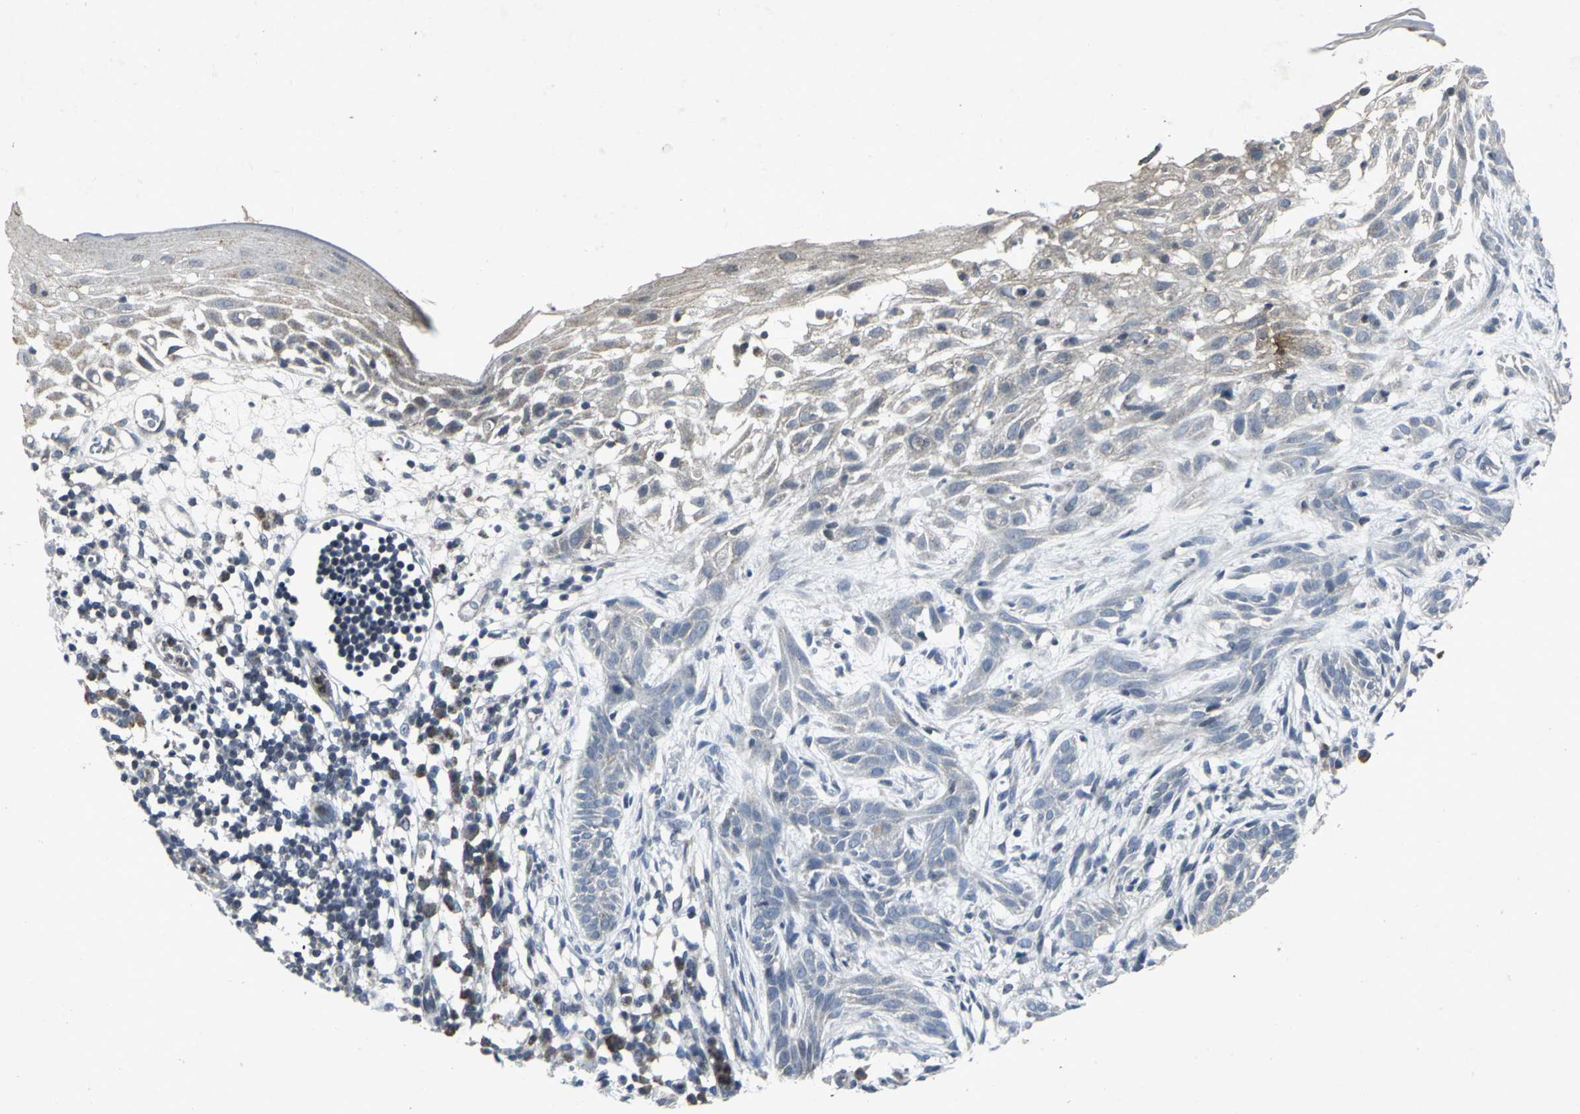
{"staining": {"intensity": "negative", "quantity": "none", "location": "none"}, "tissue": "skin cancer", "cell_type": "Tumor cells", "image_type": "cancer", "snomed": [{"axis": "morphology", "description": "Normal tissue, NOS"}, {"axis": "morphology", "description": "Basal cell carcinoma"}, {"axis": "topography", "description": "Skin"}], "caption": "The immunohistochemistry (IHC) micrograph has no significant expression in tumor cells of skin cancer tissue.", "gene": "BMP4", "patient": {"sex": "female", "age": 69}}